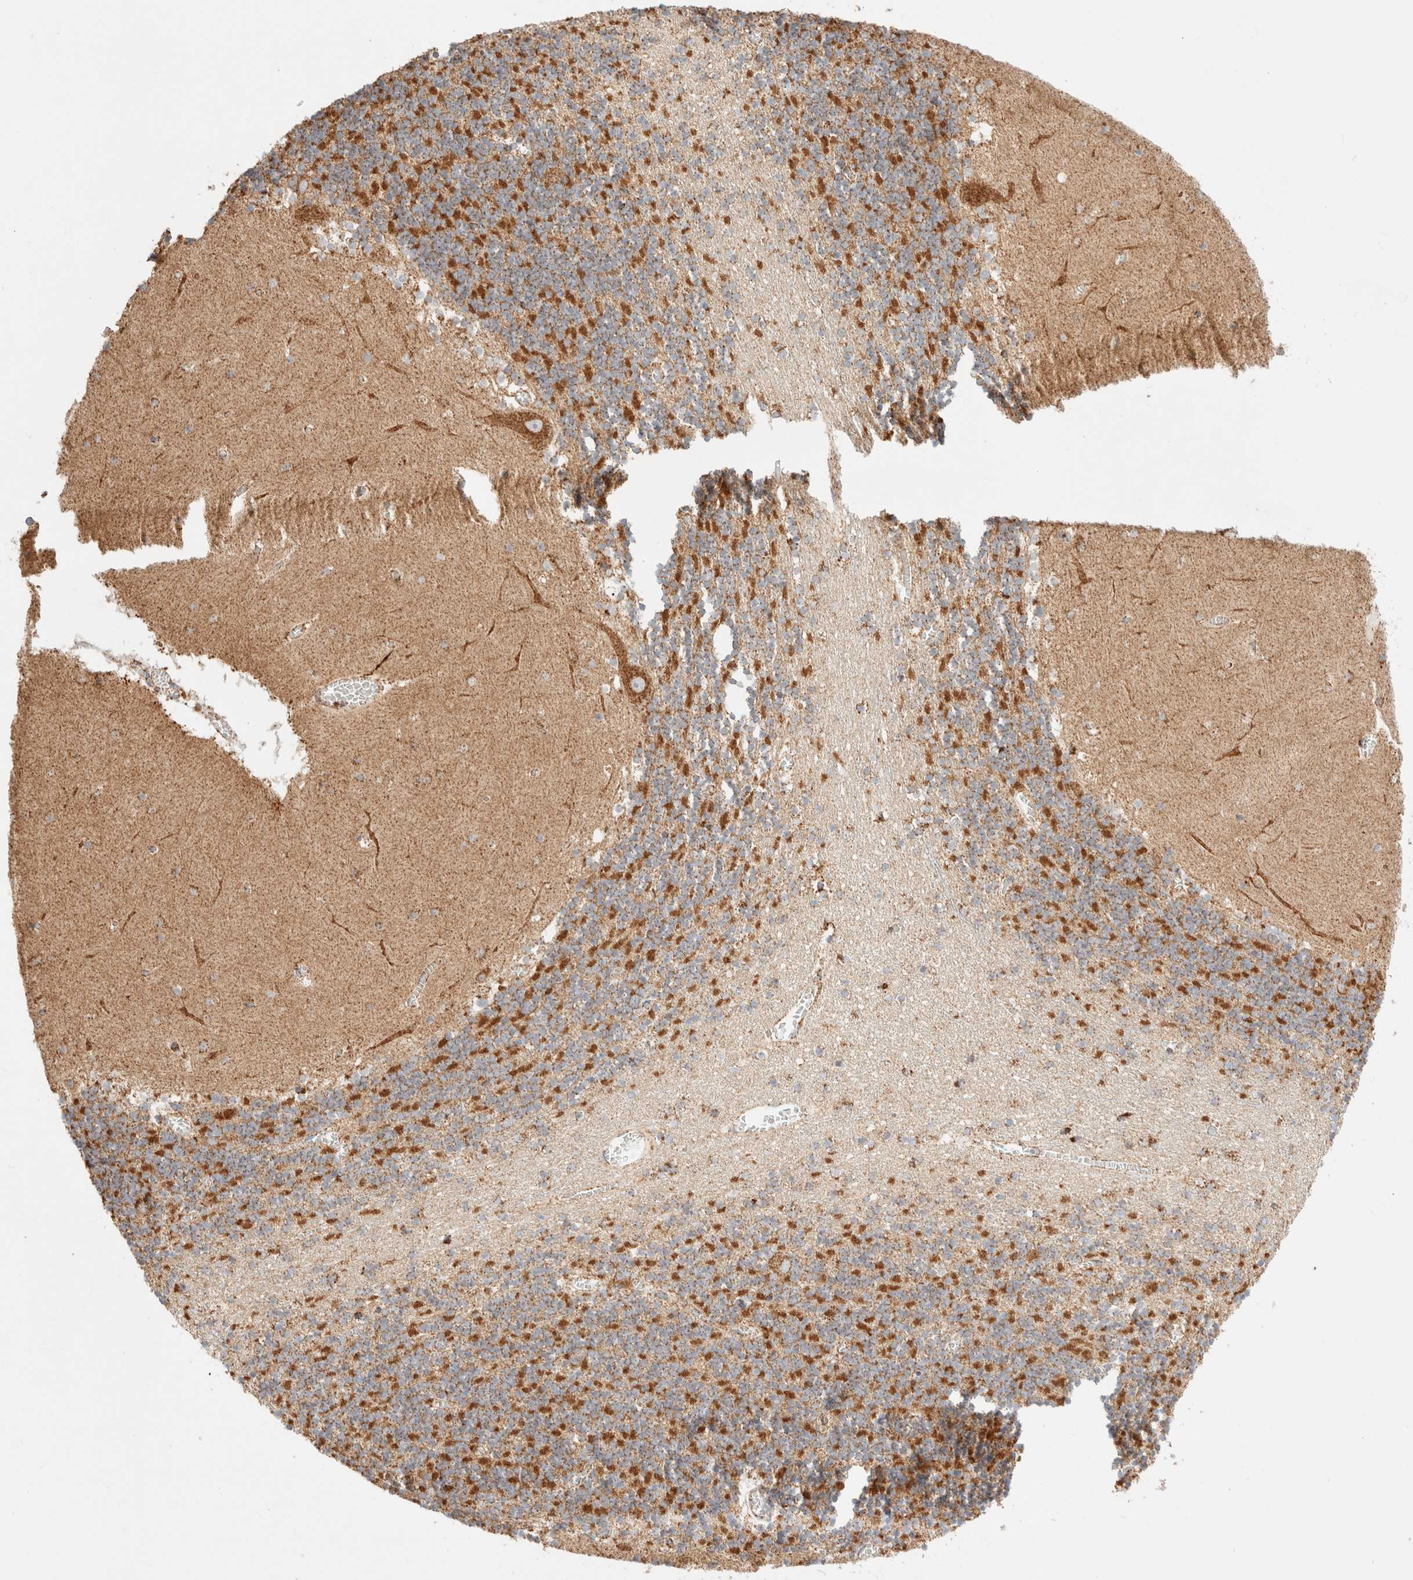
{"staining": {"intensity": "moderate", "quantity": "25%-75%", "location": "cytoplasmic/membranous"}, "tissue": "cerebellum", "cell_type": "Cells in granular layer", "image_type": "normal", "snomed": [{"axis": "morphology", "description": "Normal tissue, NOS"}, {"axis": "topography", "description": "Cerebellum"}], "caption": "A medium amount of moderate cytoplasmic/membranous staining is seen in approximately 25%-75% of cells in granular layer in normal cerebellum. The staining was performed using DAB (3,3'-diaminobenzidine) to visualize the protein expression in brown, while the nuclei were stained in blue with hematoxylin (Magnification: 20x).", "gene": "PHB2", "patient": {"sex": "female", "age": 28}}